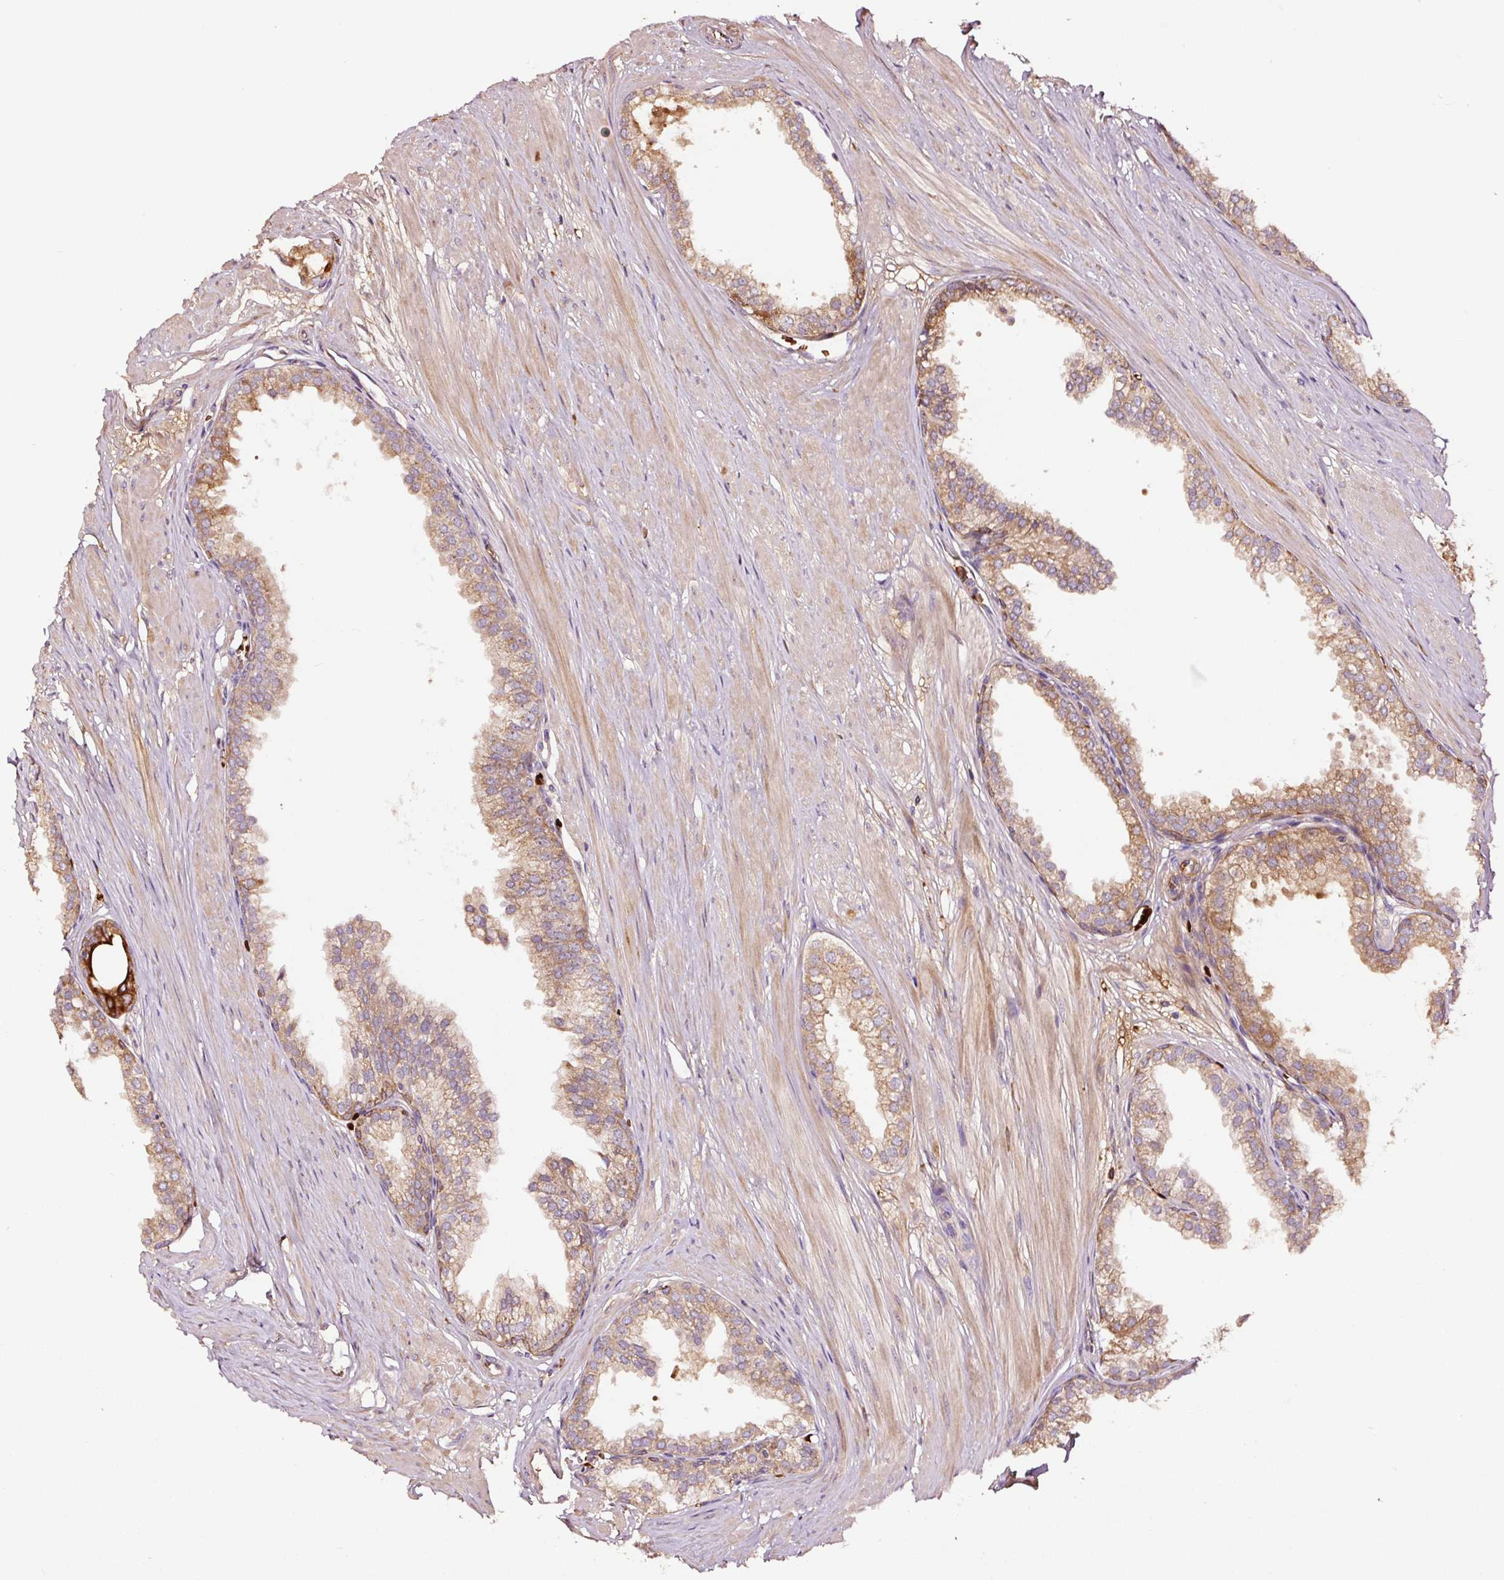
{"staining": {"intensity": "moderate", "quantity": "25%-75%", "location": "cytoplasmic/membranous"}, "tissue": "prostate", "cell_type": "Glandular cells", "image_type": "normal", "snomed": [{"axis": "morphology", "description": "Normal tissue, NOS"}, {"axis": "topography", "description": "Prostate"}, {"axis": "topography", "description": "Peripheral nerve tissue"}], "caption": "DAB immunohistochemical staining of normal prostate demonstrates moderate cytoplasmic/membranous protein positivity in approximately 25%-75% of glandular cells. The staining was performed using DAB (3,3'-diaminobenzidine), with brown indicating positive protein expression. Nuclei are stained blue with hematoxylin.", "gene": "PGLYRP2", "patient": {"sex": "male", "age": 55}}